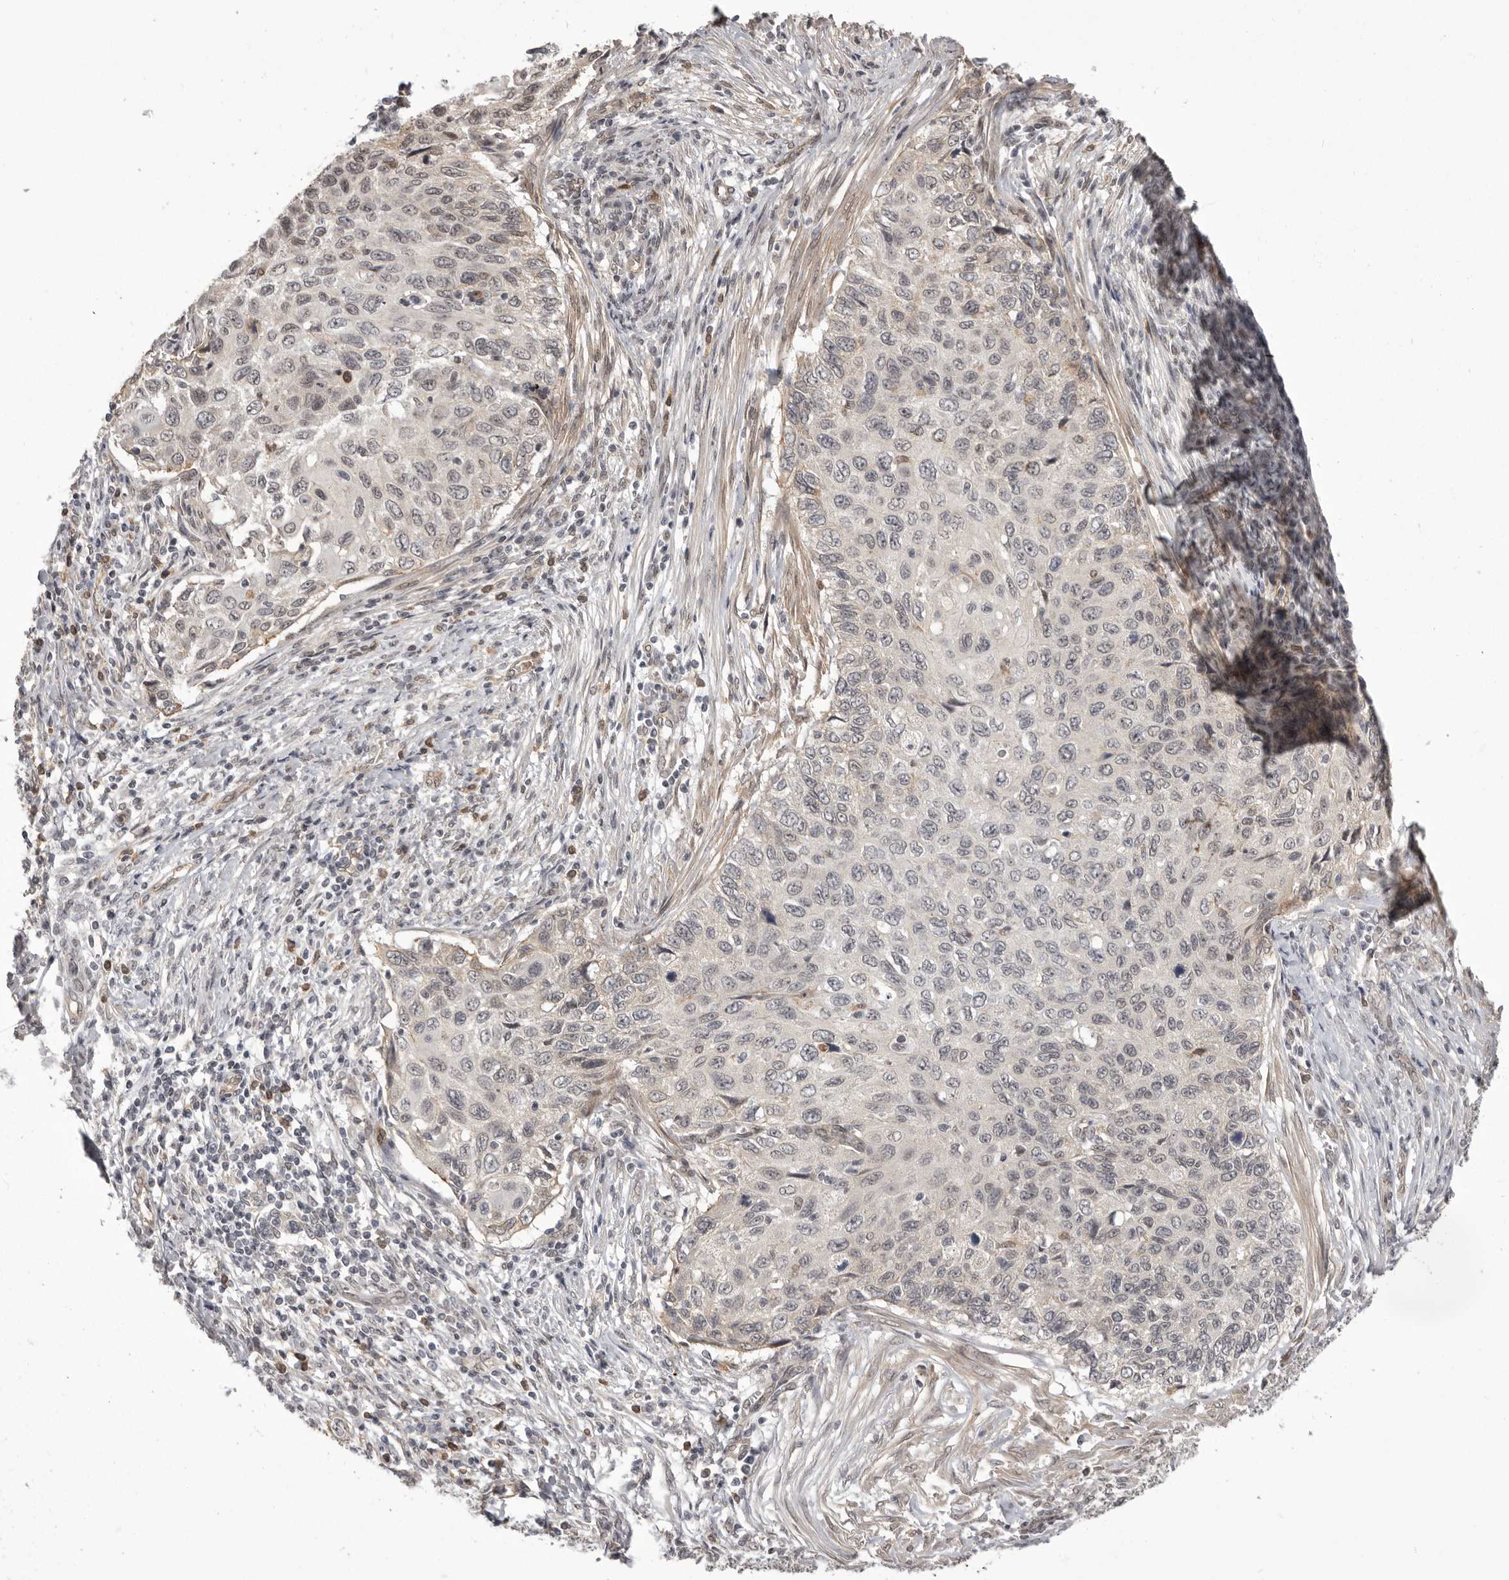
{"staining": {"intensity": "negative", "quantity": "none", "location": "none"}, "tissue": "cervical cancer", "cell_type": "Tumor cells", "image_type": "cancer", "snomed": [{"axis": "morphology", "description": "Squamous cell carcinoma, NOS"}, {"axis": "topography", "description": "Cervix"}], "caption": "IHC of cervical cancer (squamous cell carcinoma) demonstrates no staining in tumor cells.", "gene": "RNF2", "patient": {"sex": "female", "age": 70}}